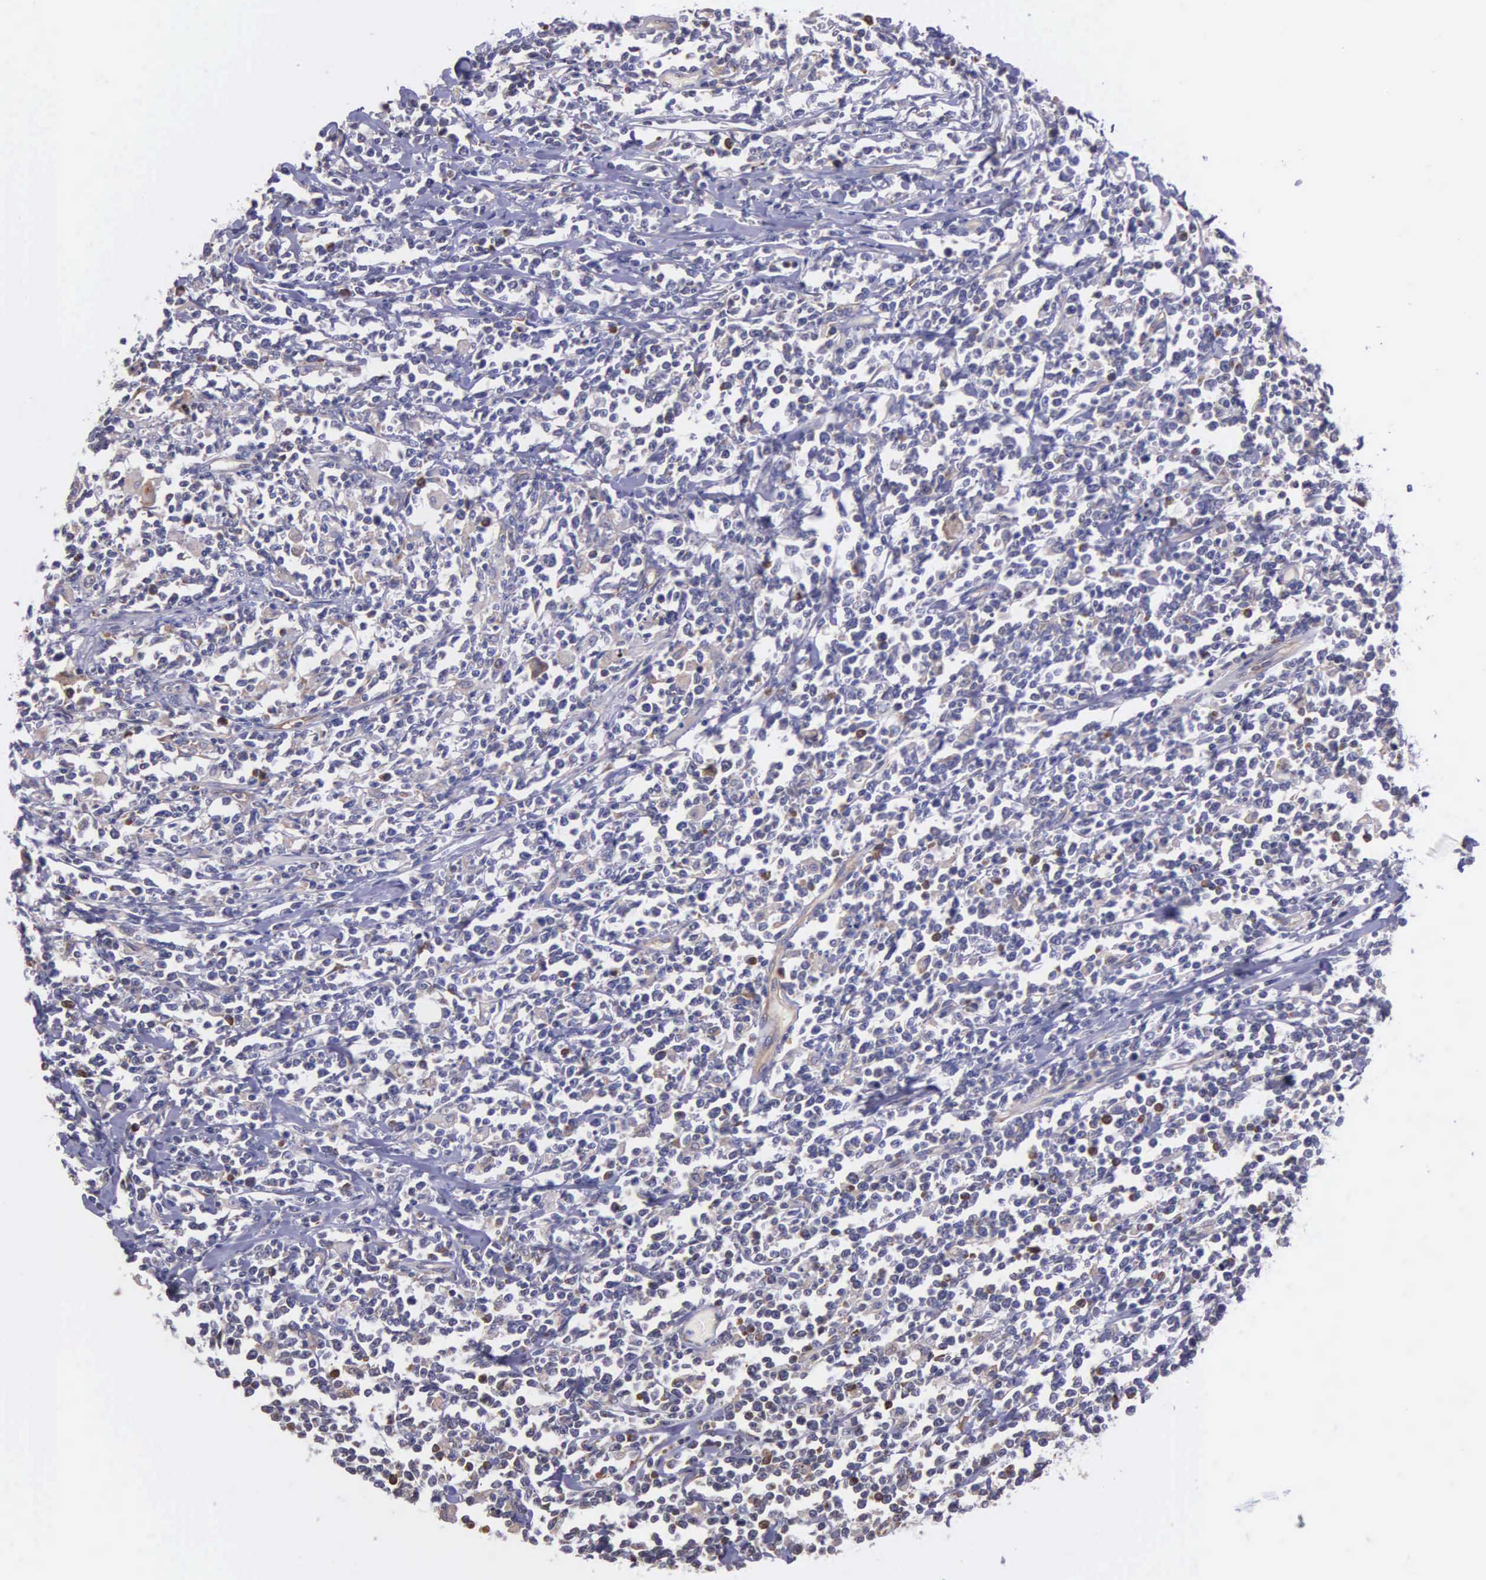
{"staining": {"intensity": "weak", "quantity": "<25%", "location": "cytoplasmic/membranous"}, "tissue": "lymphoma", "cell_type": "Tumor cells", "image_type": "cancer", "snomed": [{"axis": "morphology", "description": "Malignant lymphoma, non-Hodgkin's type, High grade"}, {"axis": "topography", "description": "Colon"}], "caption": "IHC of lymphoma exhibits no staining in tumor cells.", "gene": "ZC3H12B", "patient": {"sex": "male", "age": 82}}